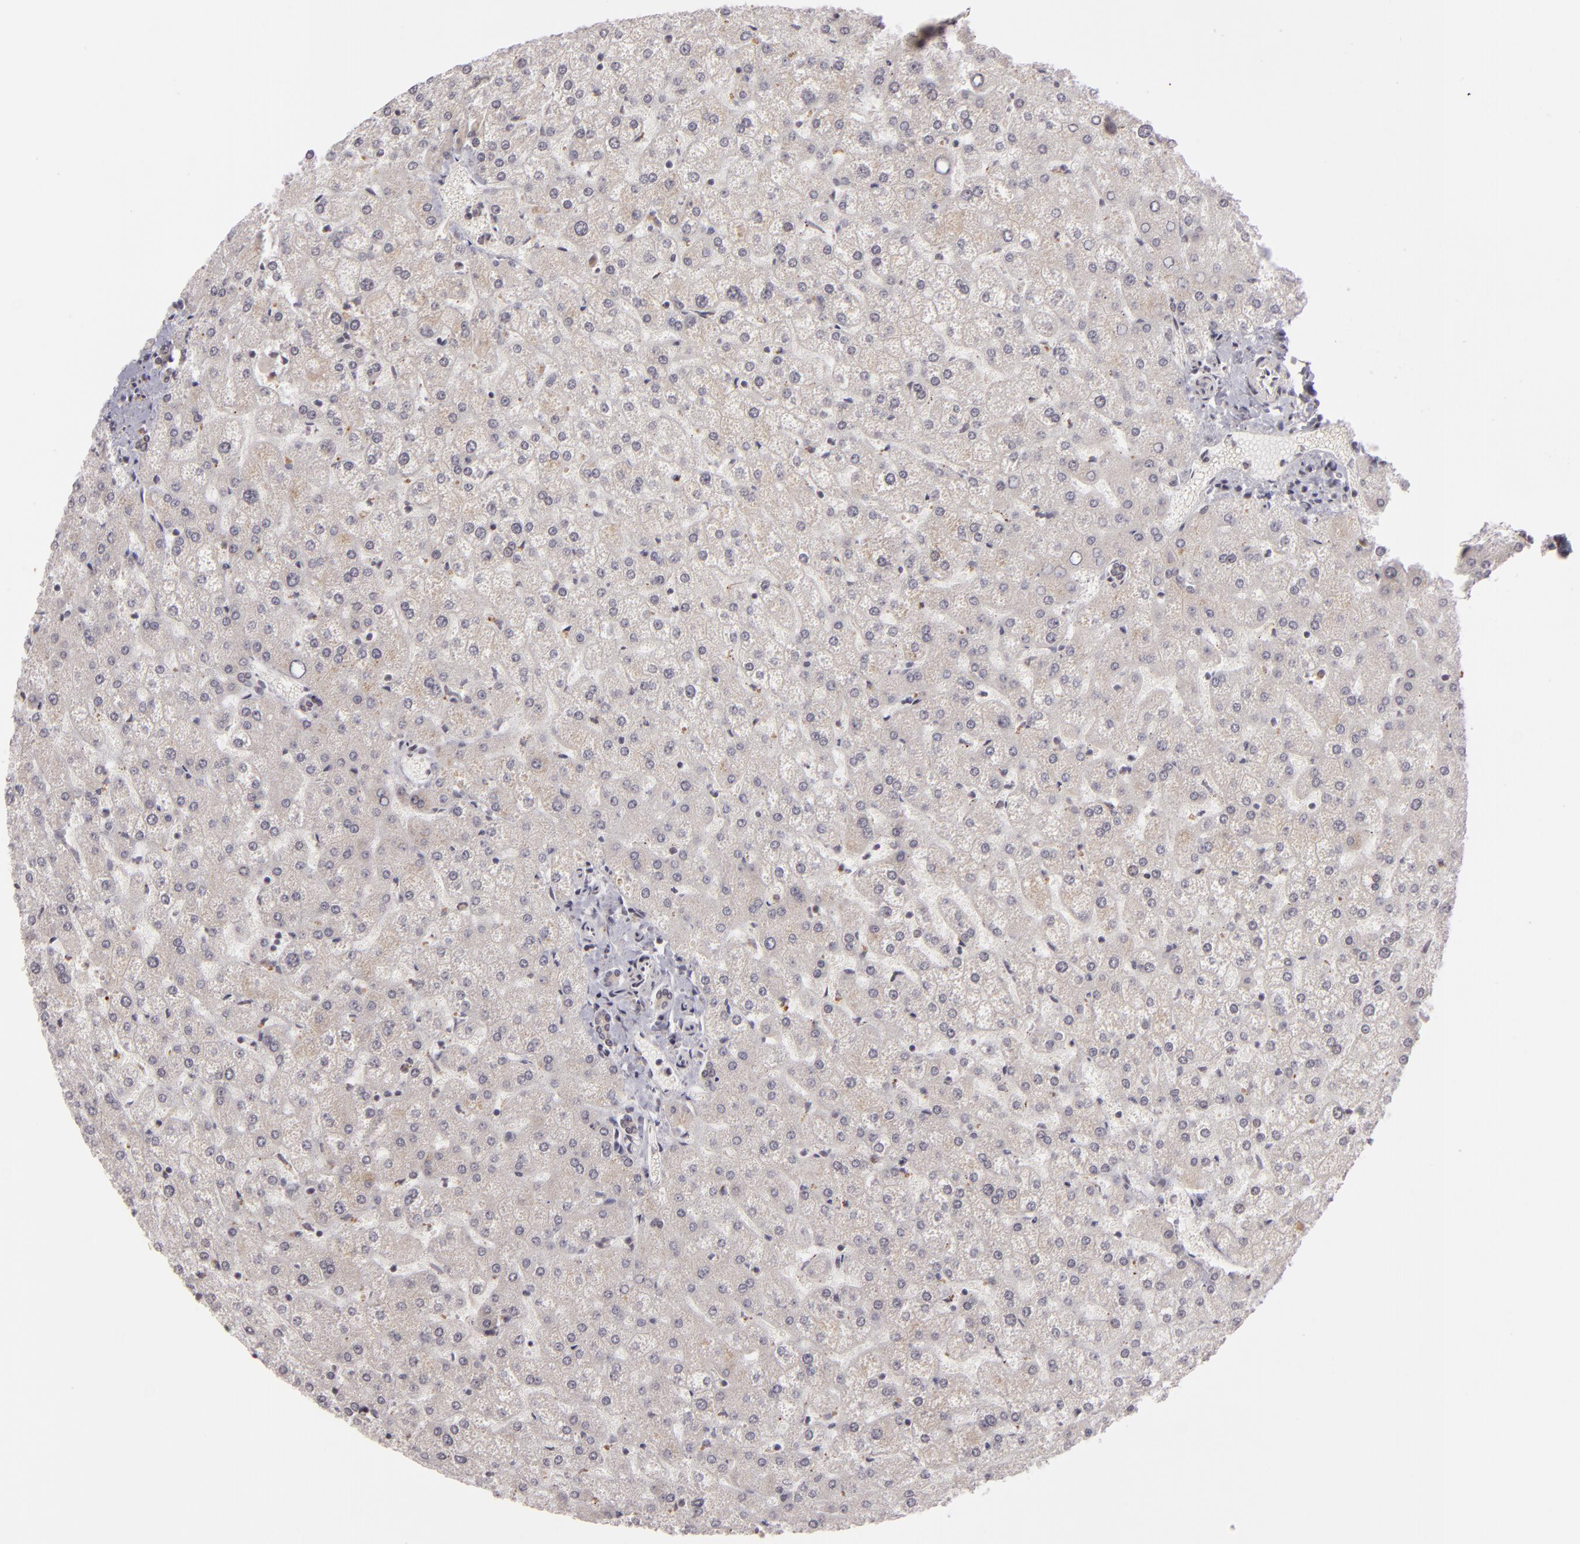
{"staining": {"intensity": "negative", "quantity": "none", "location": "none"}, "tissue": "liver", "cell_type": "Cholangiocytes", "image_type": "normal", "snomed": [{"axis": "morphology", "description": "Normal tissue, NOS"}, {"axis": "topography", "description": "Liver"}], "caption": "There is no significant positivity in cholangiocytes of liver. (Brightfield microscopy of DAB immunohistochemistry (IHC) at high magnification).", "gene": "AKAP6", "patient": {"sex": "female", "age": 32}}